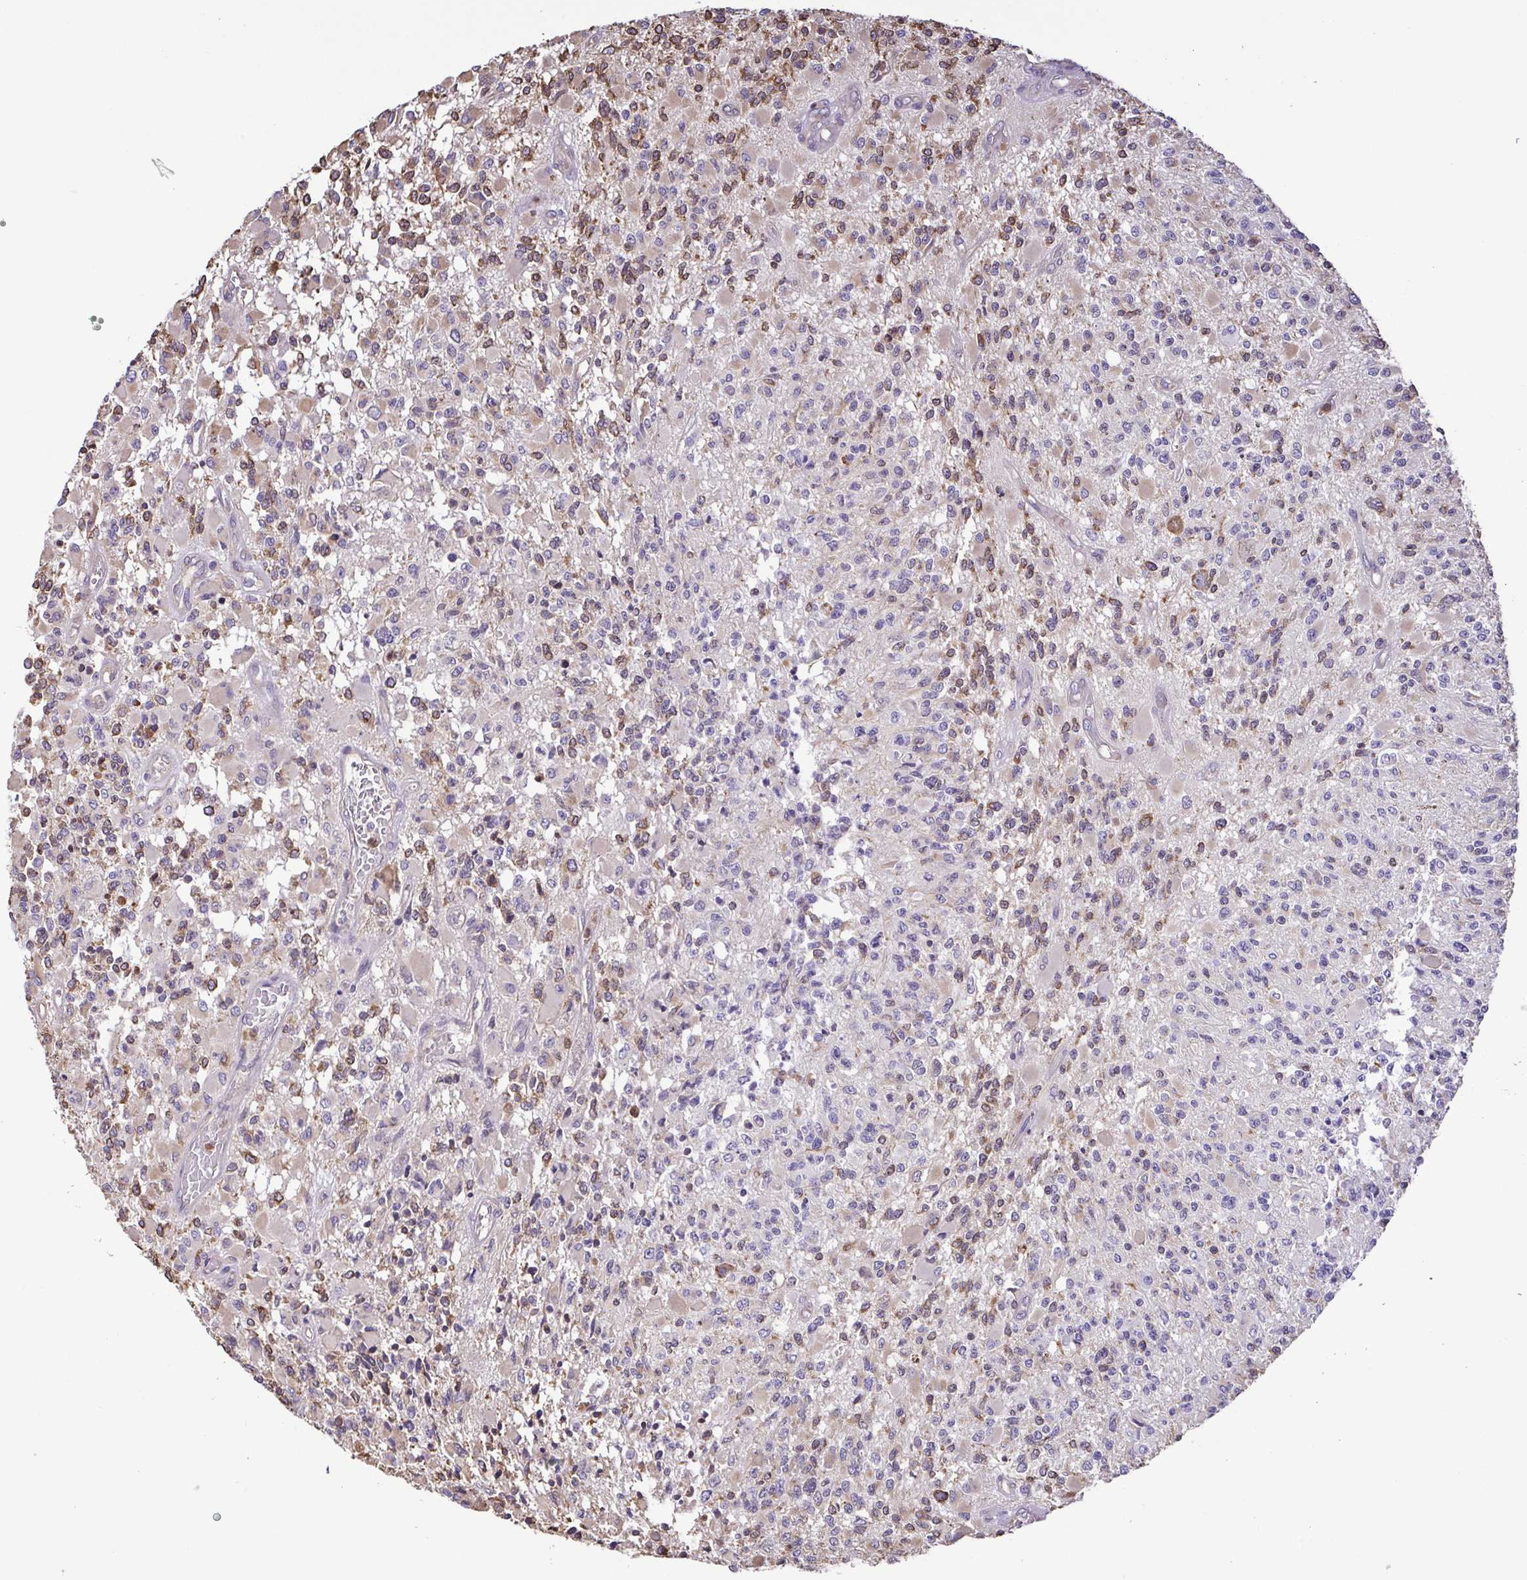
{"staining": {"intensity": "moderate", "quantity": "<25%", "location": "cytoplasmic/membranous"}, "tissue": "glioma", "cell_type": "Tumor cells", "image_type": "cancer", "snomed": [{"axis": "morphology", "description": "Glioma, malignant, High grade"}, {"axis": "topography", "description": "Brain"}], "caption": "Moderate cytoplasmic/membranous protein positivity is appreciated in approximately <25% of tumor cells in glioma.", "gene": "MYL10", "patient": {"sex": "female", "age": 63}}